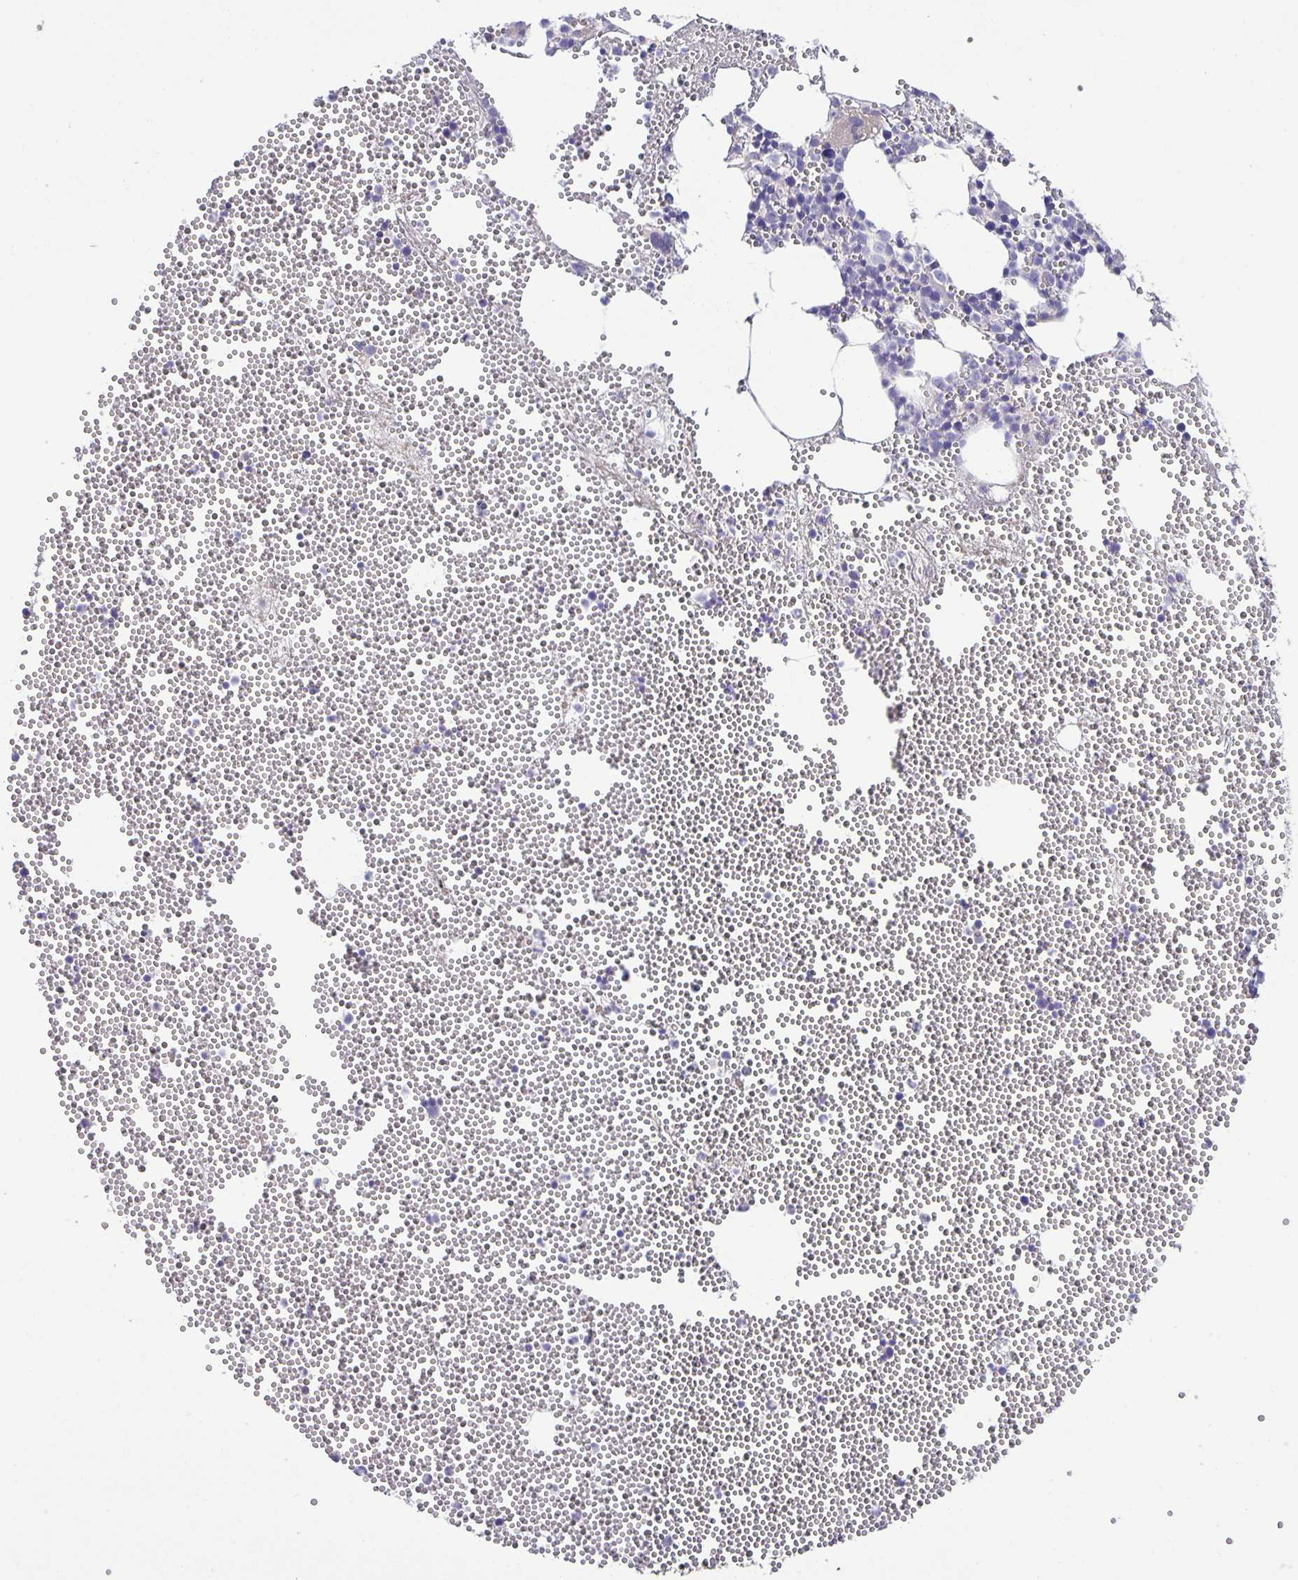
{"staining": {"intensity": "negative", "quantity": "none", "location": "none"}, "tissue": "bone marrow", "cell_type": "Hematopoietic cells", "image_type": "normal", "snomed": [{"axis": "morphology", "description": "Normal tissue, NOS"}, {"axis": "topography", "description": "Bone marrow"}], "caption": "High power microscopy micrograph of an IHC micrograph of benign bone marrow, revealing no significant staining in hematopoietic cells. (DAB immunohistochemistry with hematoxylin counter stain).", "gene": "PTPN3", "patient": {"sex": "female", "age": 80}}